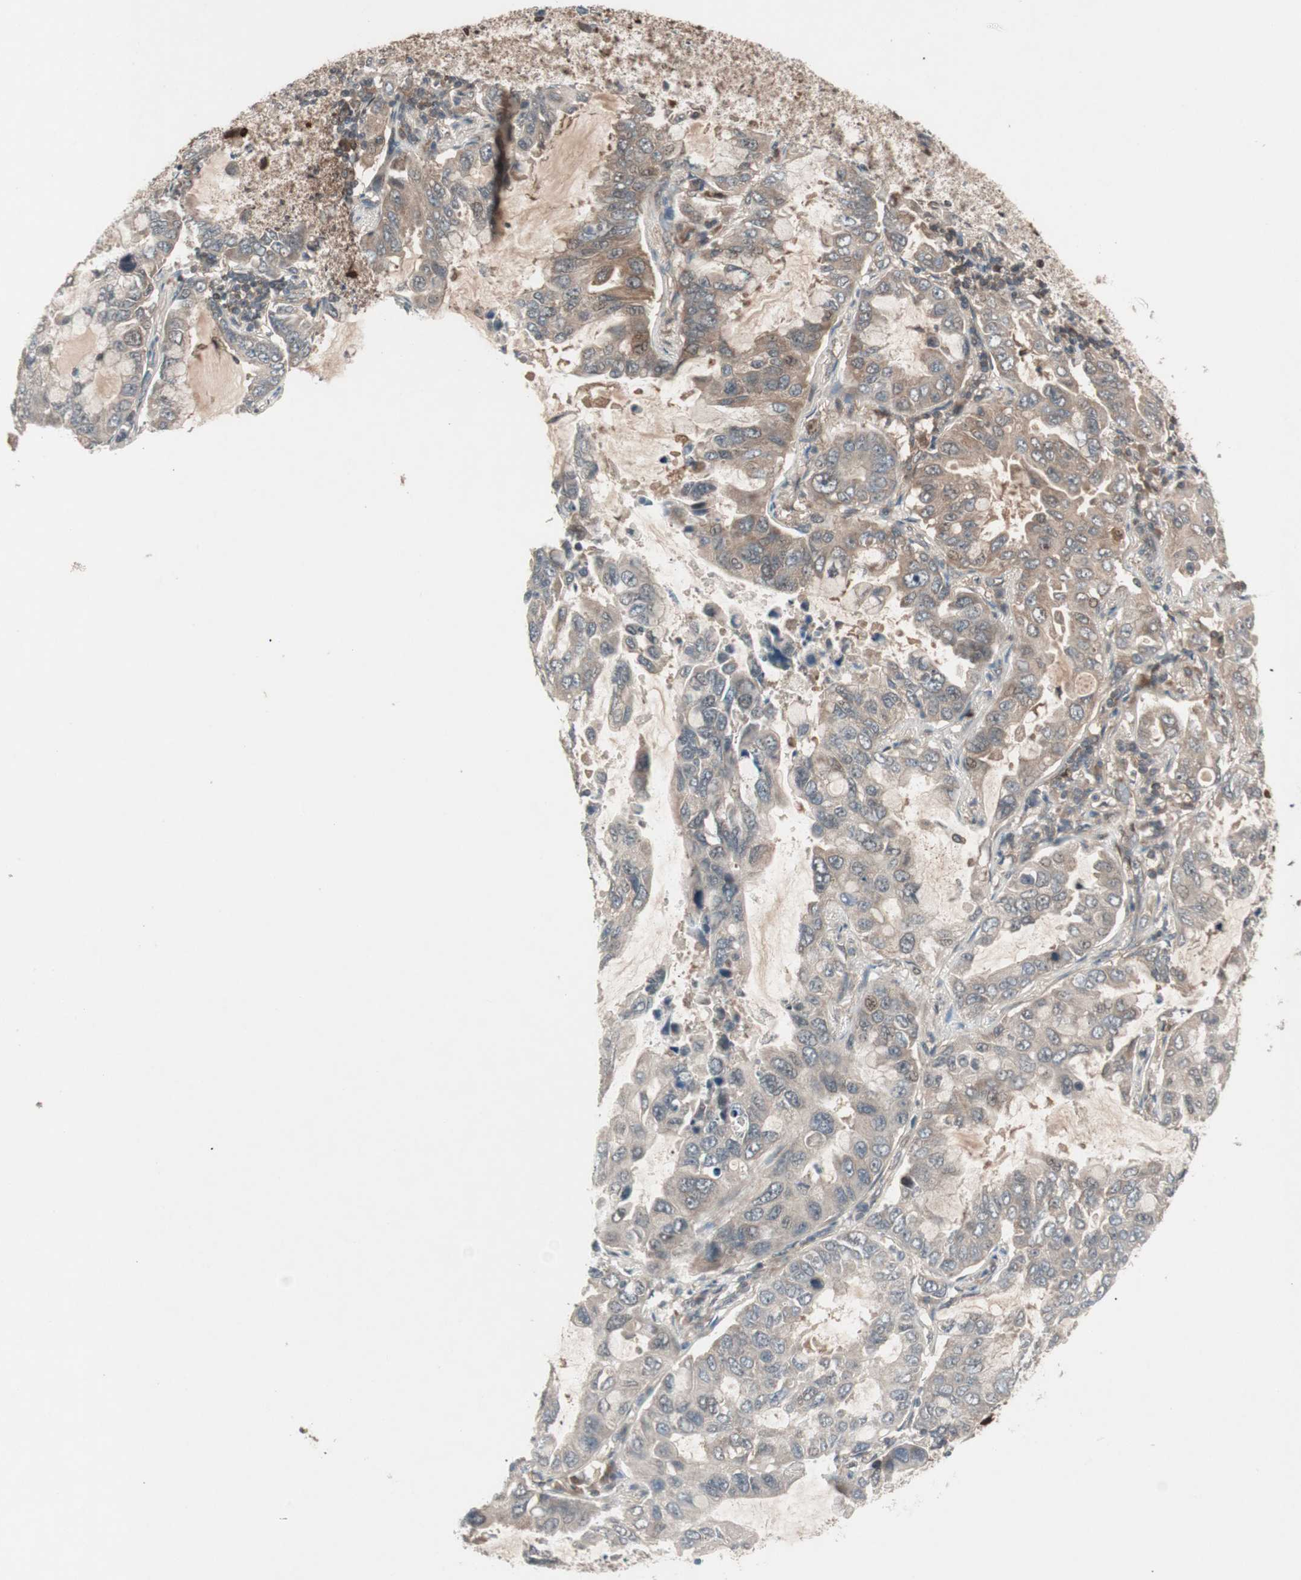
{"staining": {"intensity": "moderate", "quantity": ">75%", "location": "cytoplasmic/membranous"}, "tissue": "lung cancer", "cell_type": "Tumor cells", "image_type": "cancer", "snomed": [{"axis": "morphology", "description": "Adenocarcinoma, NOS"}, {"axis": "topography", "description": "Lung"}], "caption": "Immunohistochemical staining of lung adenocarcinoma reveals medium levels of moderate cytoplasmic/membranous positivity in approximately >75% of tumor cells. (DAB IHC, brown staining for protein, blue staining for nuclei).", "gene": "PRKG2", "patient": {"sex": "male", "age": 64}}